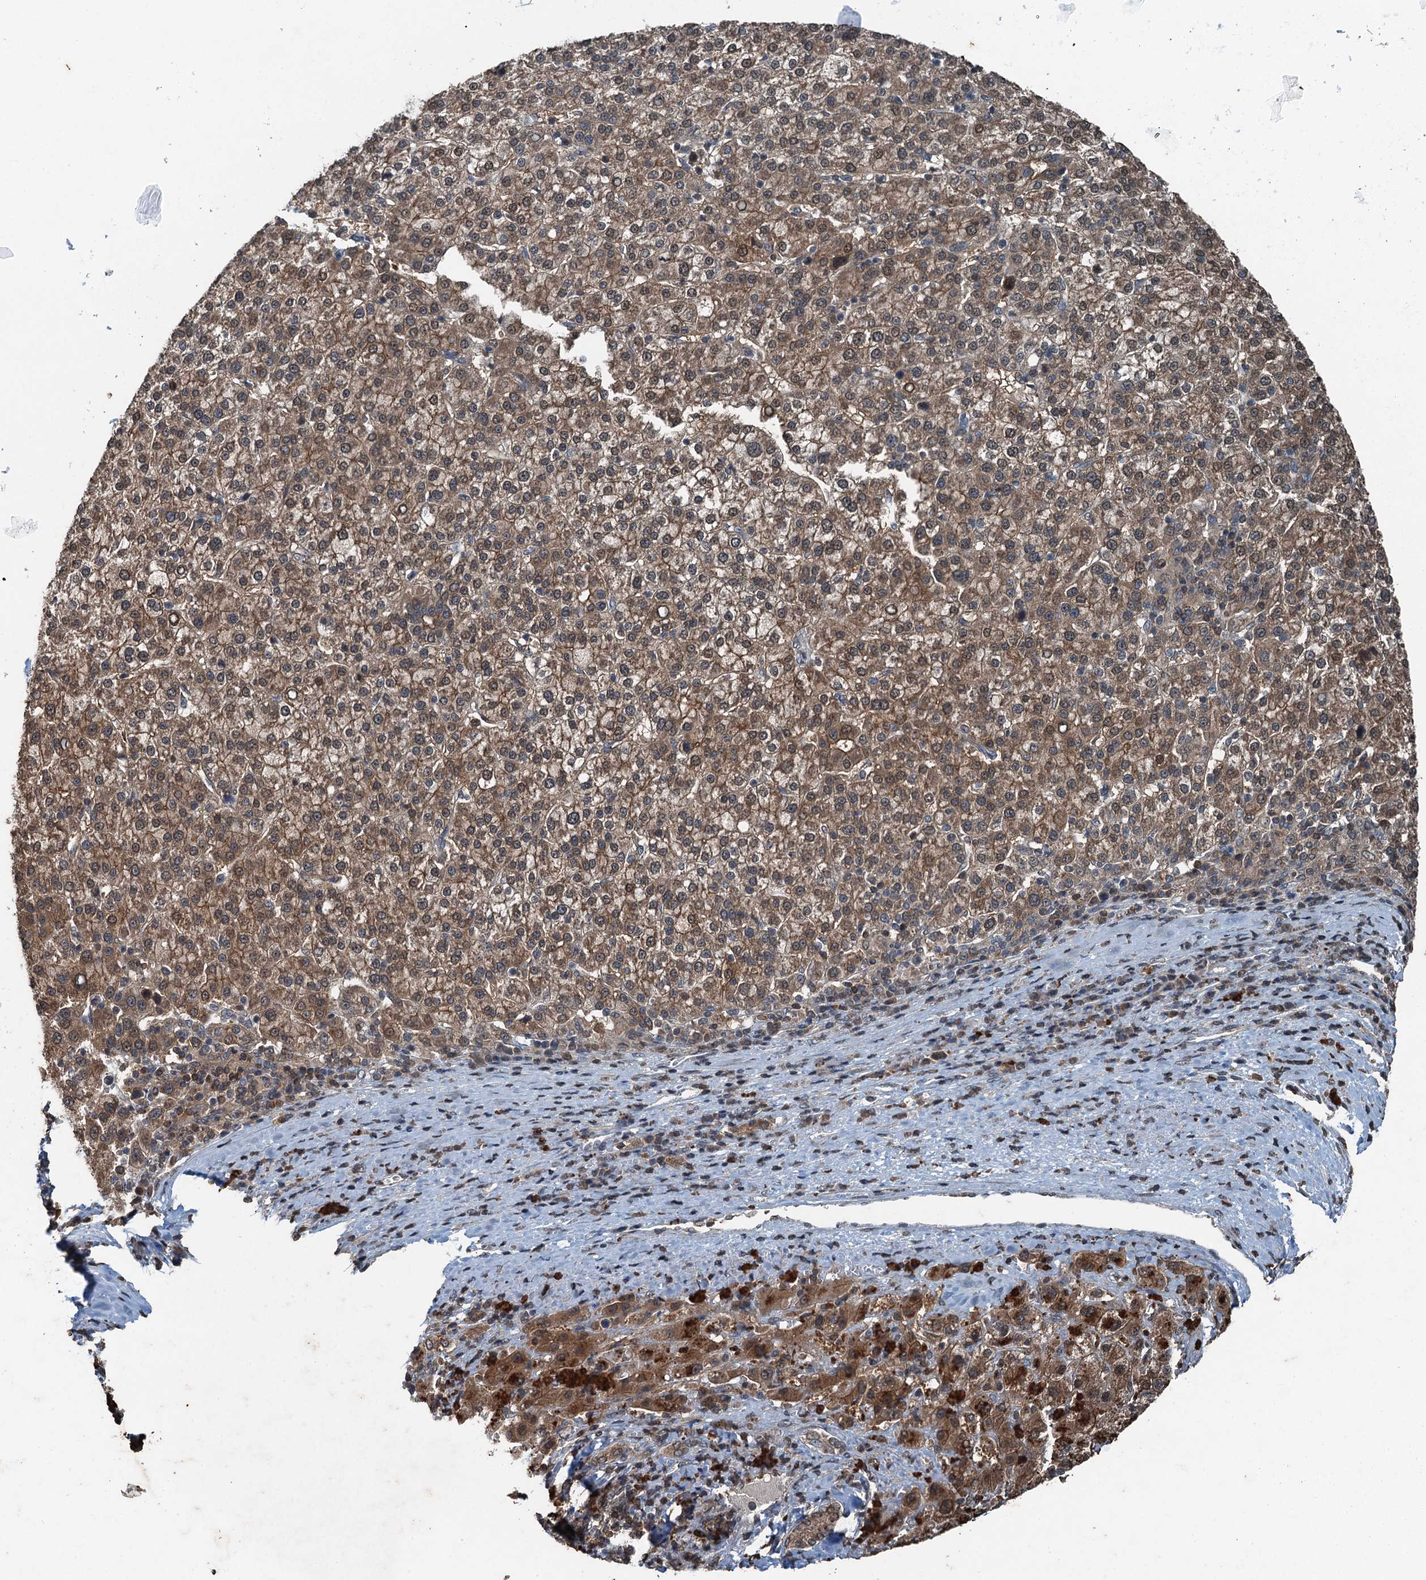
{"staining": {"intensity": "weak", "quantity": ">75%", "location": "cytoplasmic/membranous"}, "tissue": "liver cancer", "cell_type": "Tumor cells", "image_type": "cancer", "snomed": [{"axis": "morphology", "description": "Carcinoma, Hepatocellular, NOS"}, {"axis": "topography", "description": "Liver"}], "caption": "Liver cancer stained with IHC displays weak cytoplasmic/membranous expression in approximately >75% of tumor cells.", "gene": "TCTN1", "patient": {"sex": "female", "age": 58}}